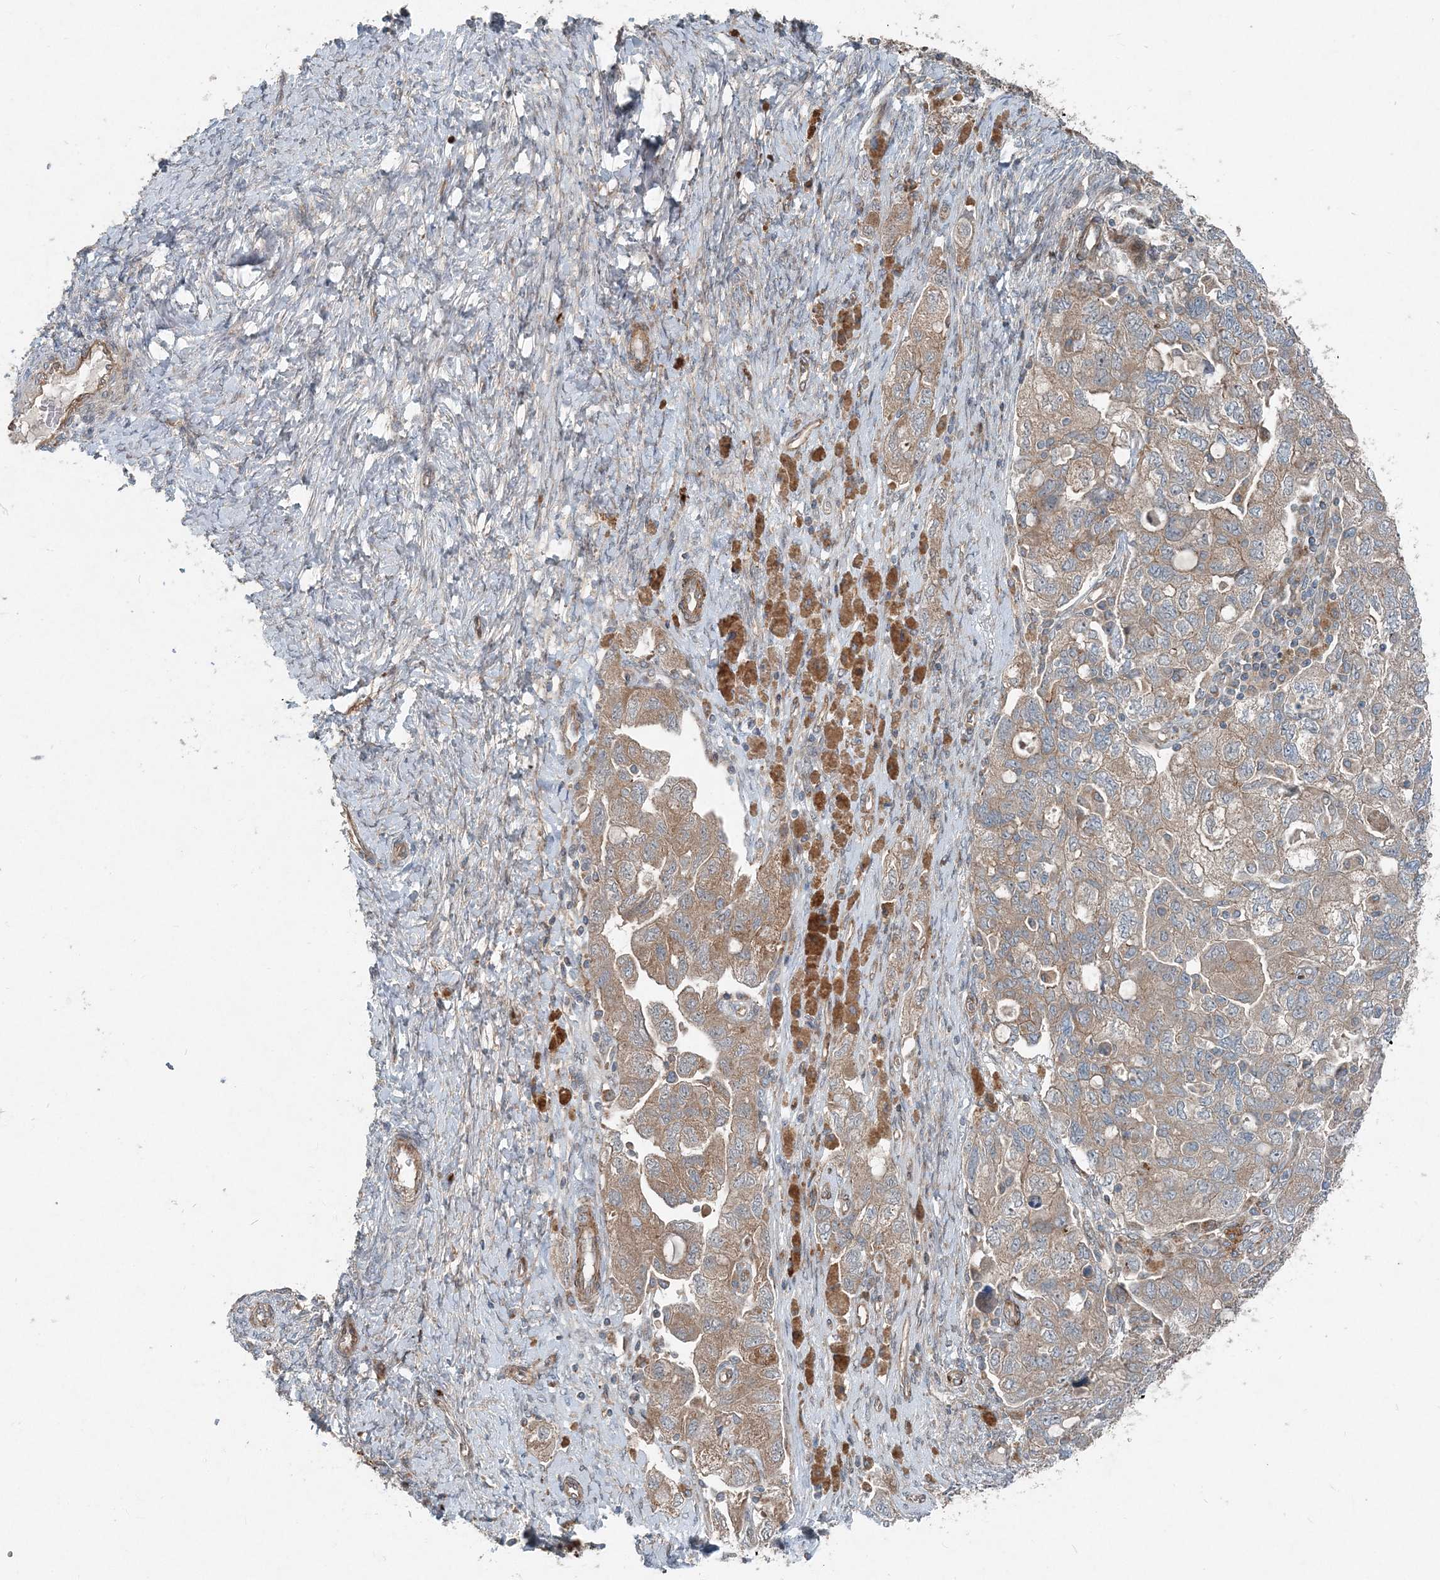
{"staining": {"intensity": "moderate", "quantity": ">75%", "location": "cytoplasmic/membranous"}, "tissue": "ovarian cancer", "cell_type": "Tumor cells", "image_type": "cancer", "snomed": [{"axis": "morphology", "description": "Carcinoma, NOS"}, {"axis": "morphology", "description": "Cystadenocarcinoma, serous, NOS"}, {"axis": "topography", "description": "Ovary"}], "caption": "This is a histology image of immunohistochemistry staining of ovarian serous cystadenocarcinoma, which shows moderate positivity in the cytoplasmic/membranous of tumor cells.", "gene": "INTU", "patient": {"sex": "female", "age": 69}}